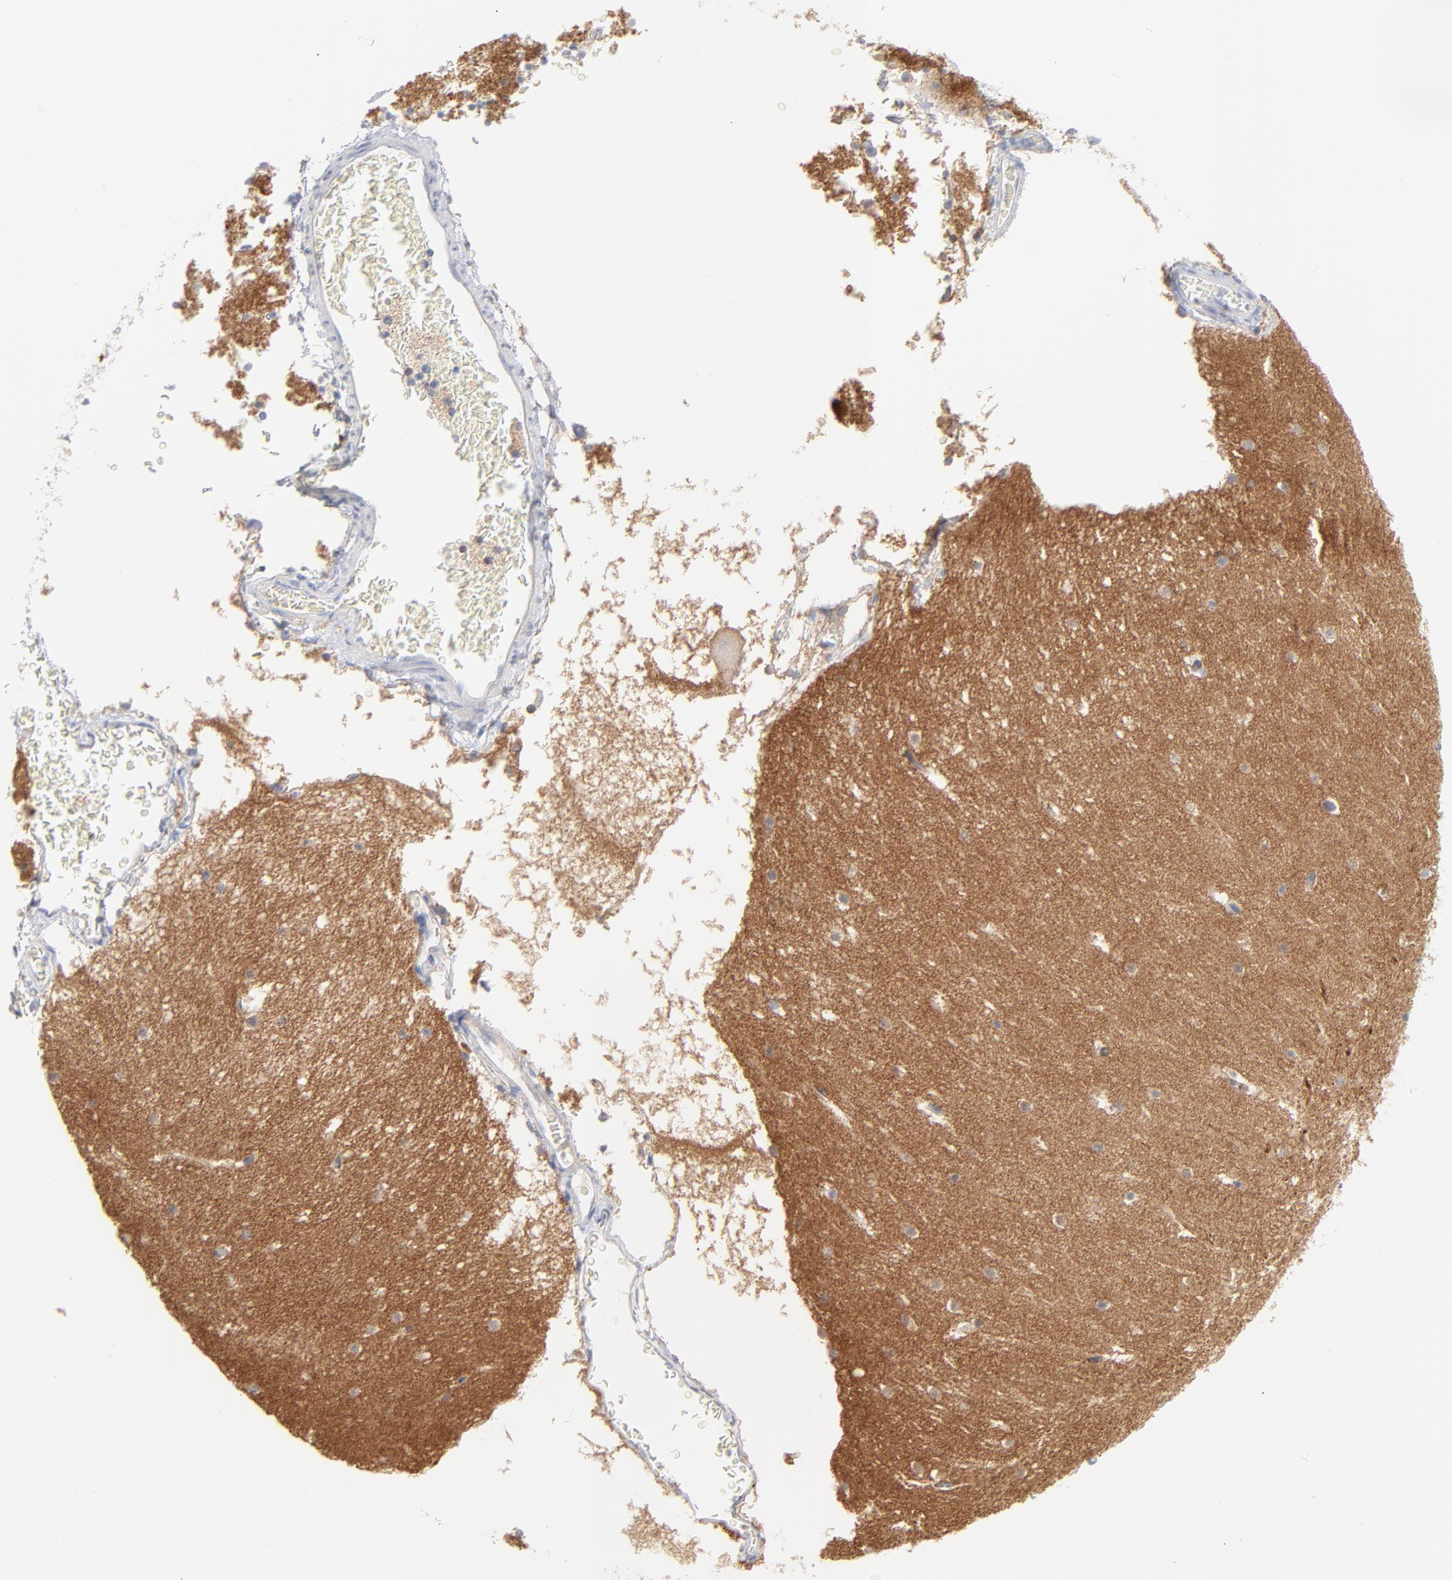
{"staining": {"intensity": "negative", "quantity": "none", "location": "none"}, "tissue": "cerebellum", "cell_type": "Cells in granular layer", "image_type": "normal", "snomed": [{"axis": "morphology", "description": "Normal tissue, NOS"}, {"axis": "topography", "description": "Cerebellum"}], "caption": "This is an immunohistochemistry (IHC) image of unremarkable human cerebellum. There is no staining in cells in granular layer.", "gene": "SEPTIN11", "patient": {"sex": "male", "age": 45}}